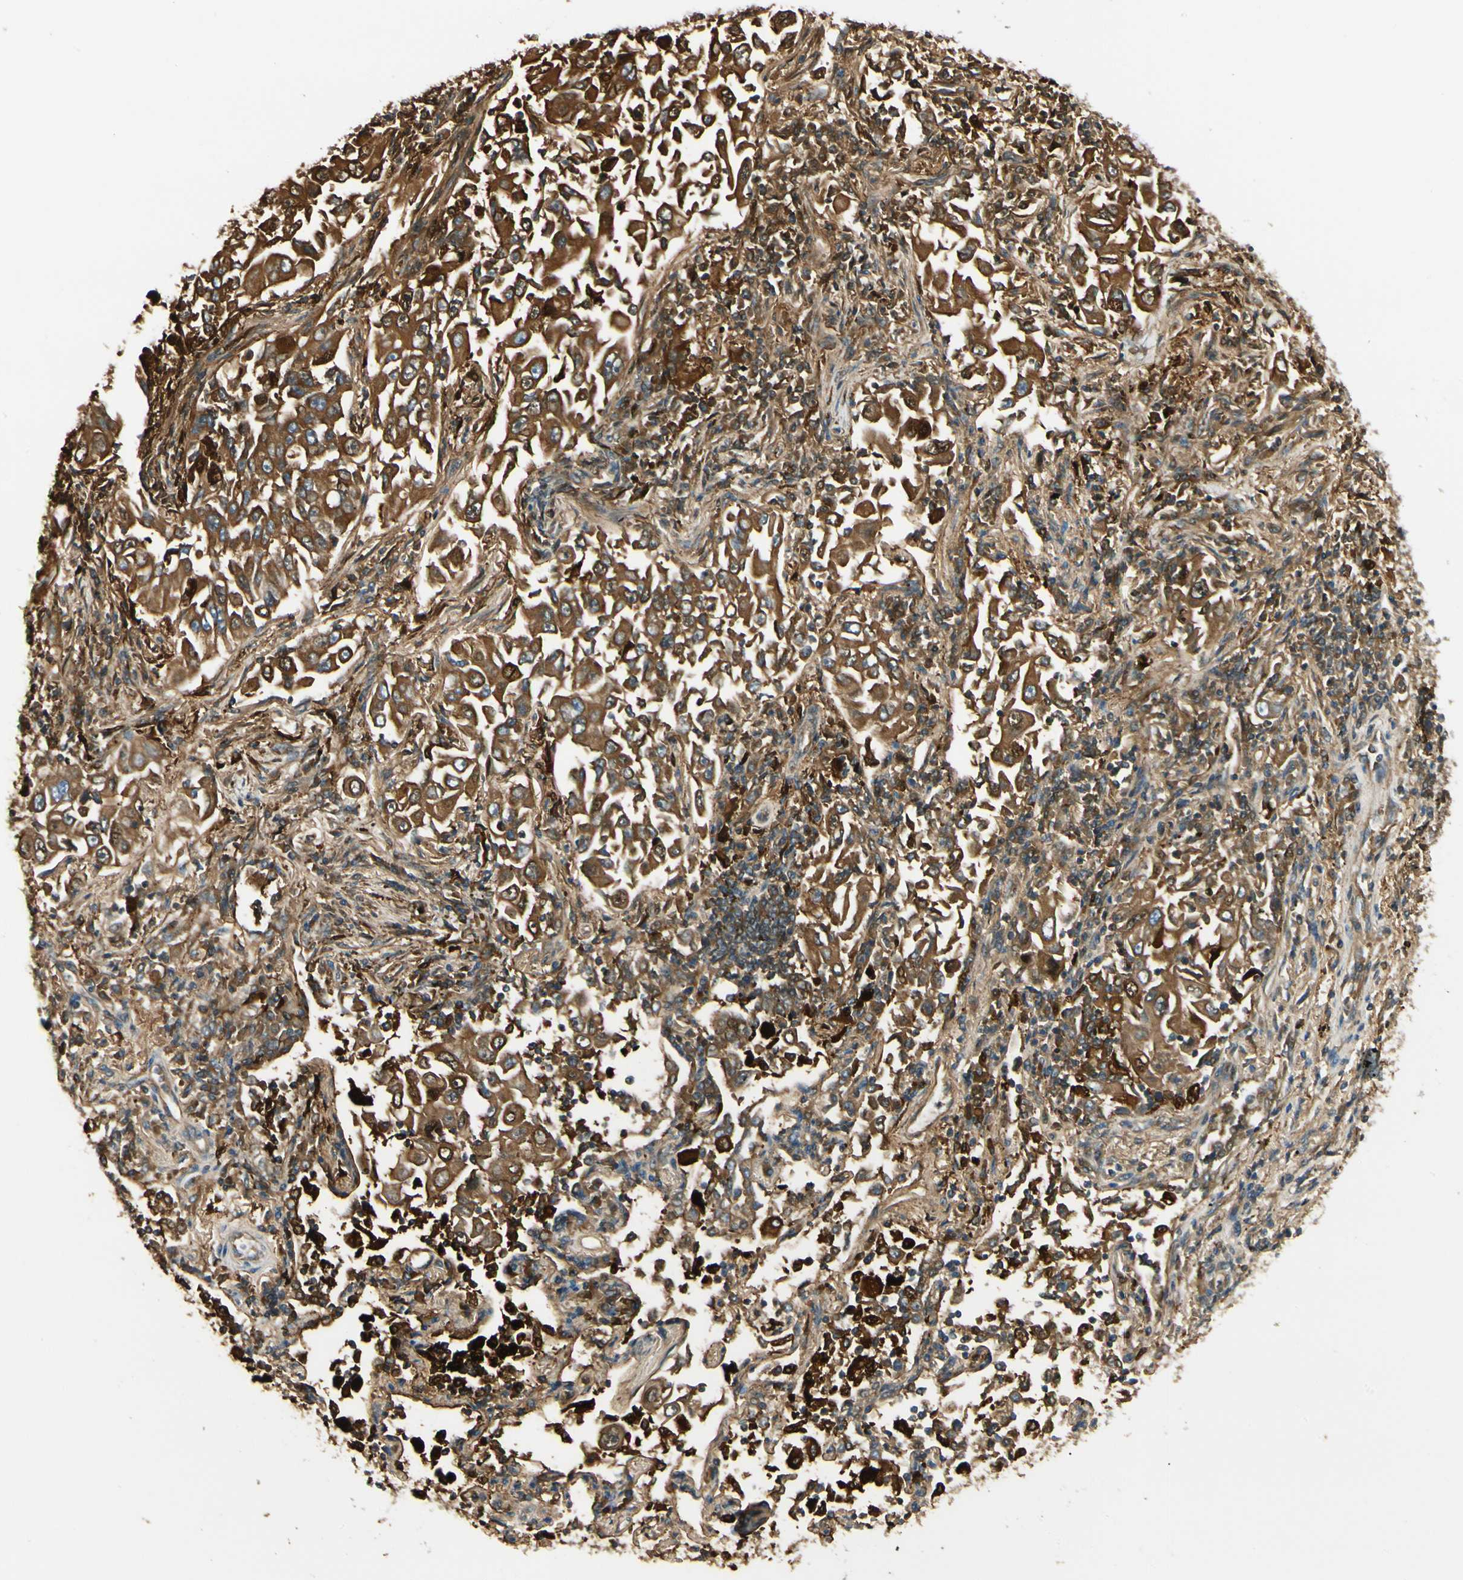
{"staining": {"intensity": "strong", "quantity": ">75%", "location": "cytoplasmic/membranous"}, "tissue": "lung cancer", "cell_type": "Tumor cells", "image_type": "cancer", "snomed": [{"axis": "morphology", "description": "Adenocarcinoma, NOS"}, {"axis": "topography", "description": "Lung"}], "caption": "IHC staining of lung adenocarcinoma, which shows high levels of strong cytoplasmic/membranous expression in approximately >75% of tumor cells indicating strong cytoplasmic/membranous protein expression. The staining was performed using DAB (brown) for protein detection and nuclei were counterstained in hematoxylin (blue).", "gene": "FTH1", "patient": {"sex": "male", "age": 84}}